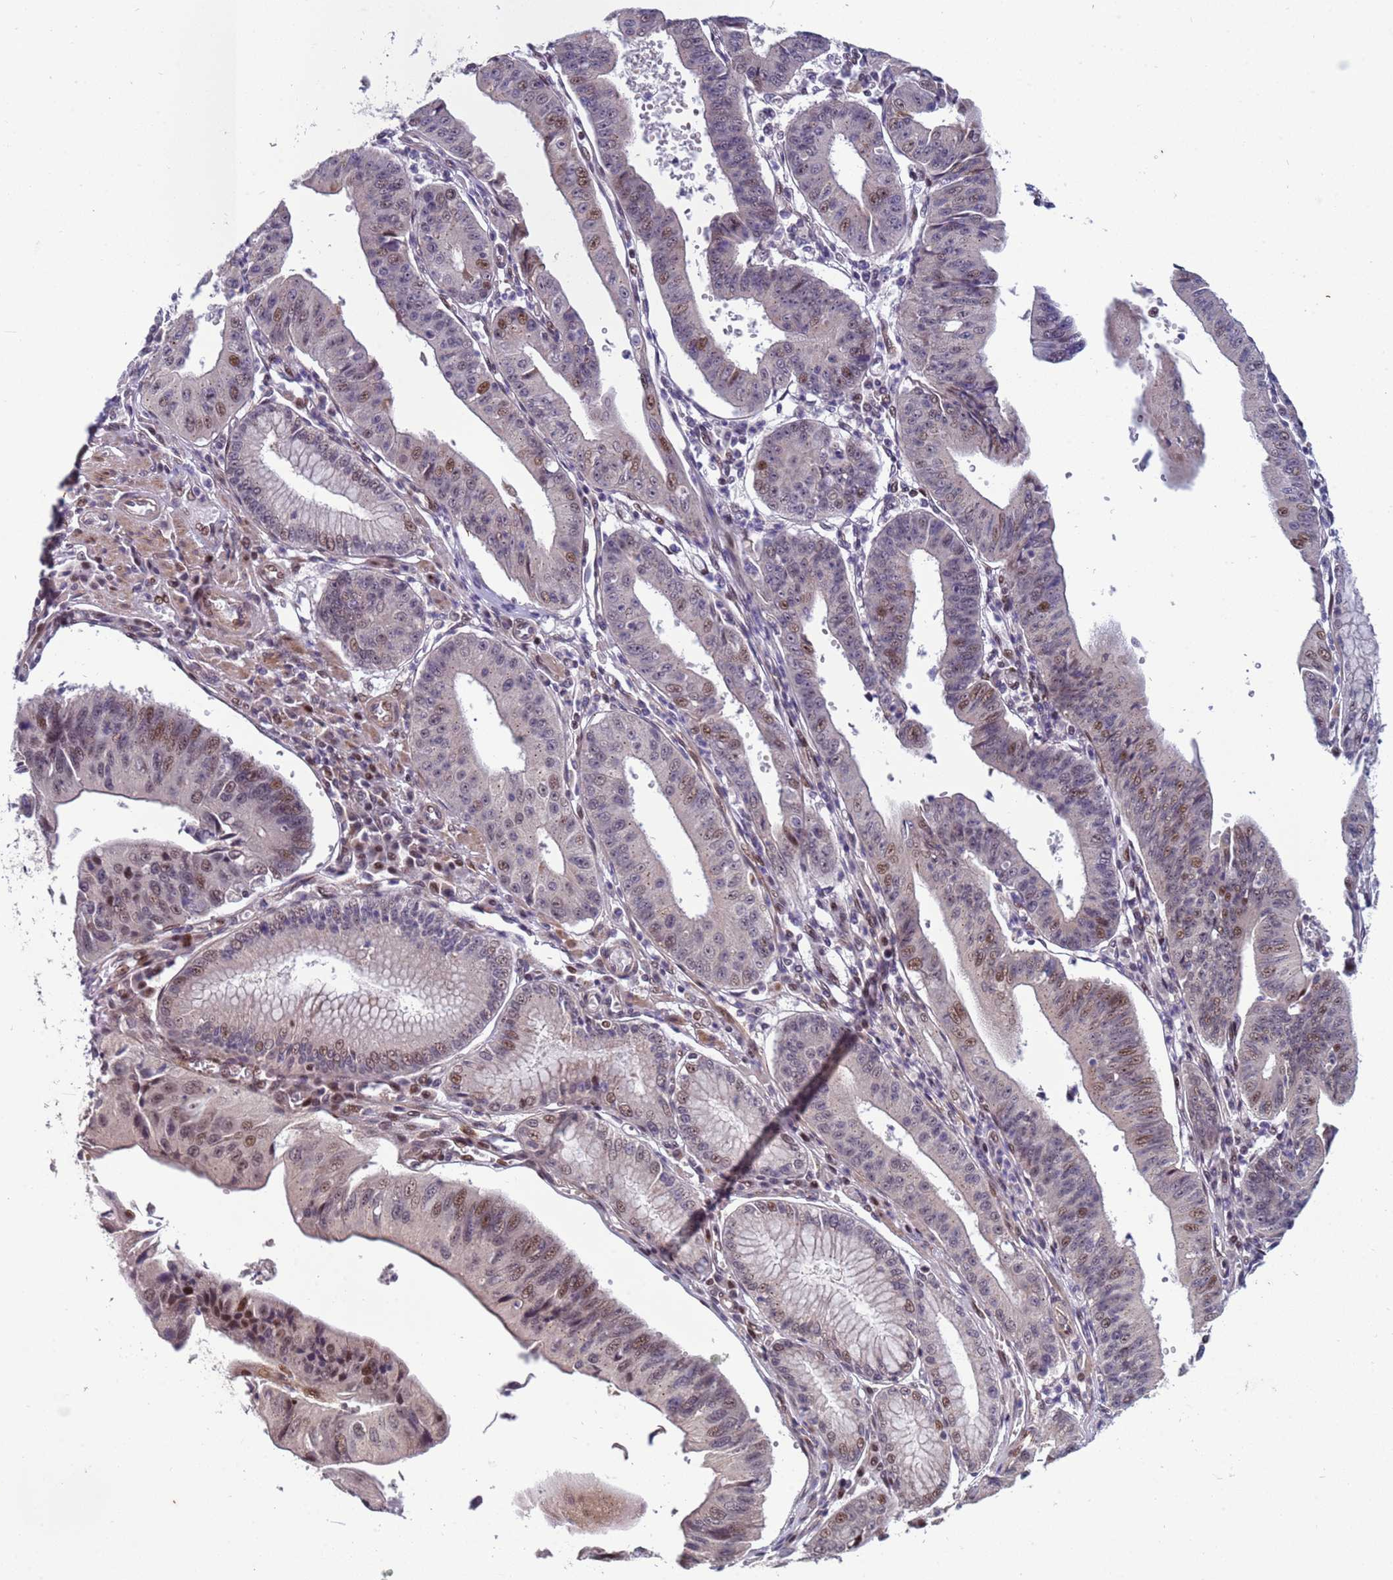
{"staining": {"intensity": "moderate", "quantity": "<25%", "location": "nuclear"}, "tissue": "stomach cancer", "cell_type": "Tumor cells", "image_type": "cancer", "snomed": [{"axis": "morphology", "description": "Adenocarcinoma, NOS"}, {"axis": "topography", "description": "Stomach"}], "caption": "A brown stain shows moderate nuclear staining of a protein in adenocarcinoma (stomach) tumor cells.", "gene": "SHC3", "patient": {"sex": "male", "age": 59}}